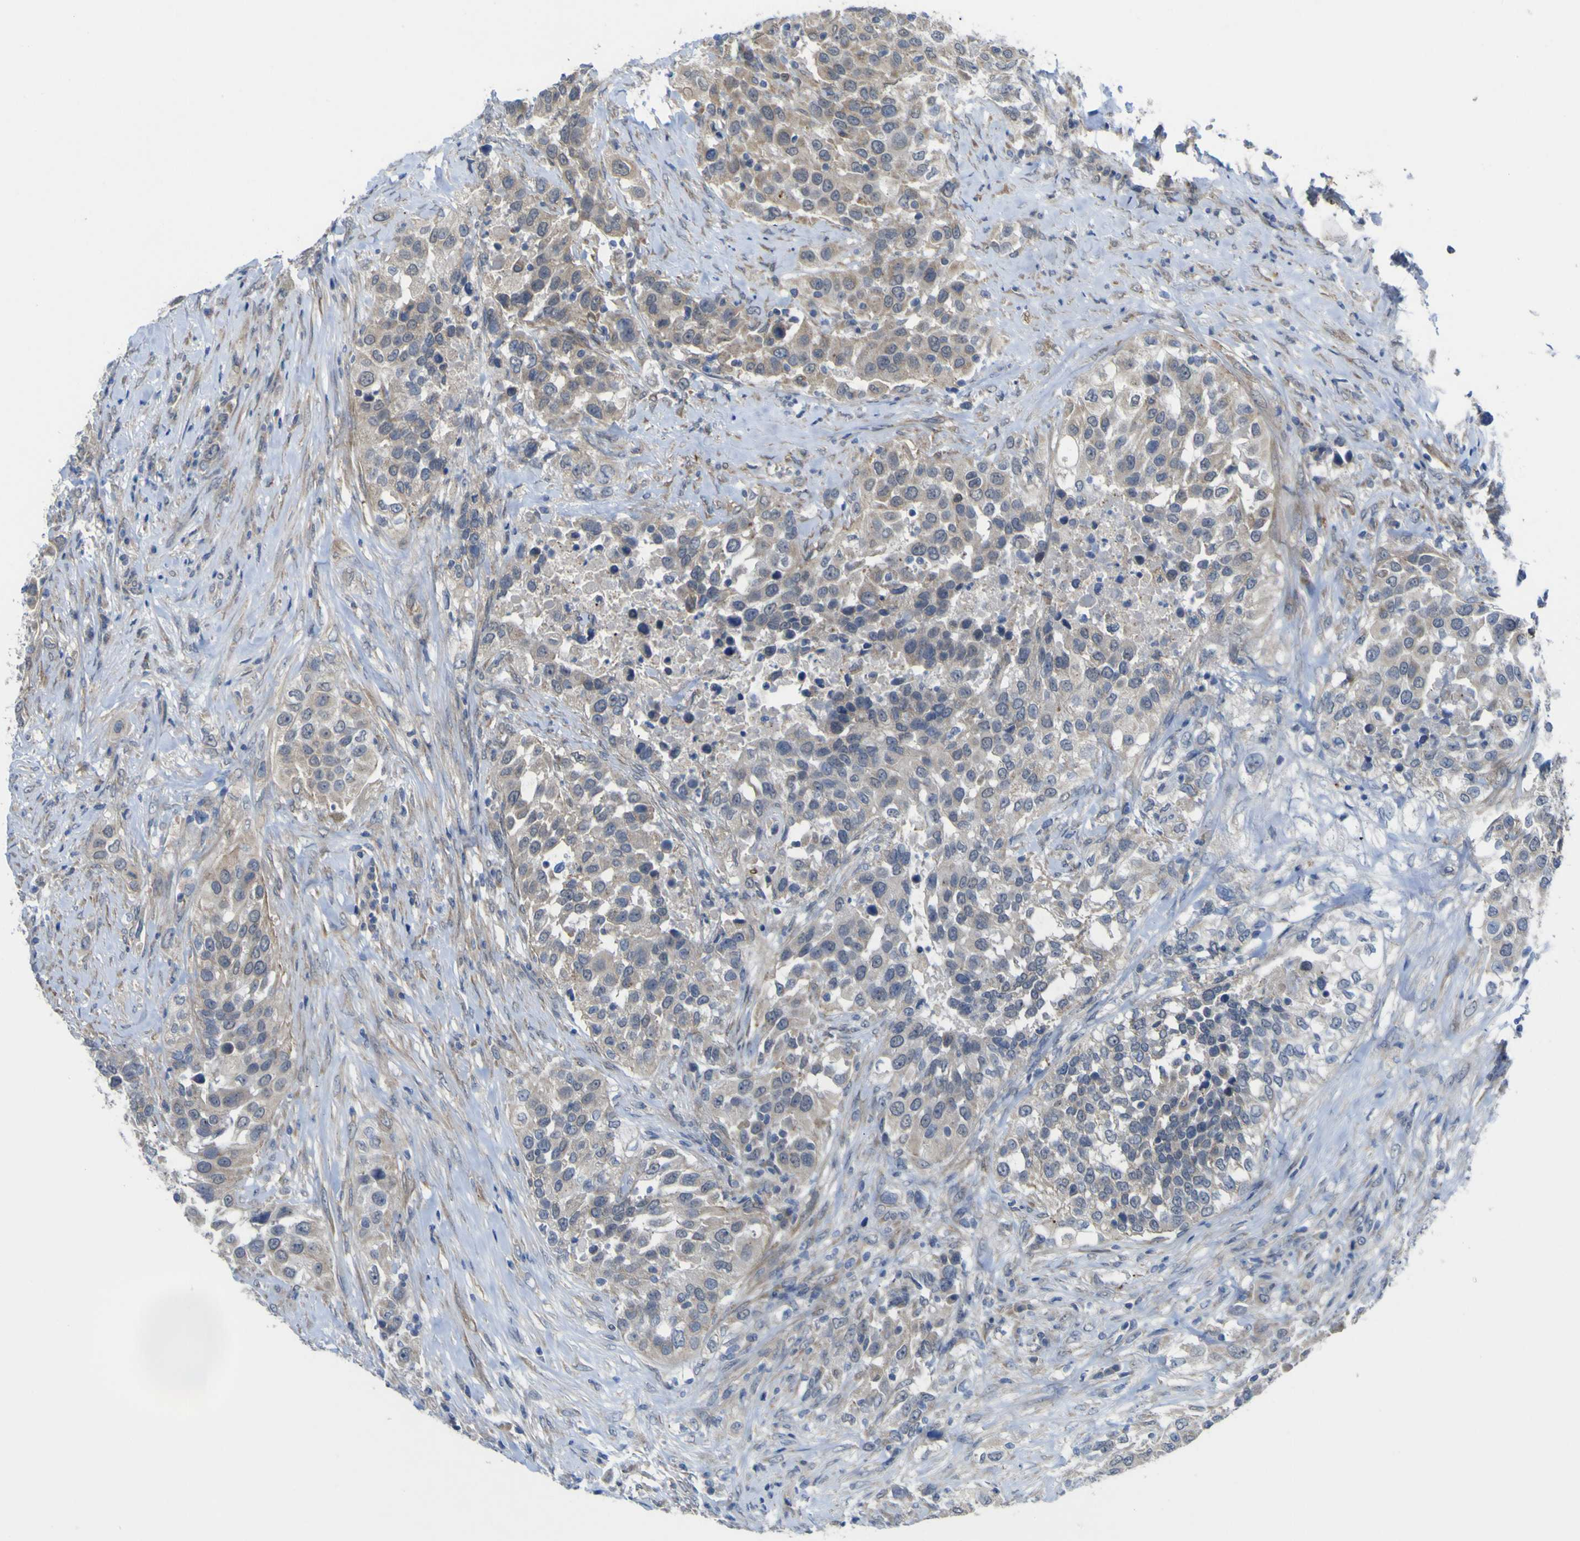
{"staining": {"intensity": "negative", "quantity": "none", "location": "none"}, "tissue": "urothelial cancer", "cell_type": "Tumor cells", "image_type": "cancer", "snomed": [{"axis": "morphology", "description": "Urothelial carcinoma, High grade"}, {"axis": "topography", "description": "Urinary bladder"}], "caption": "This is a histopathology image of IHC staining of urothelial carcinoma (high-grade), which shows no staining in tumor cells.", "gene": "TNFRSF11A", "patient": {"sex": "female", "age": 80}}